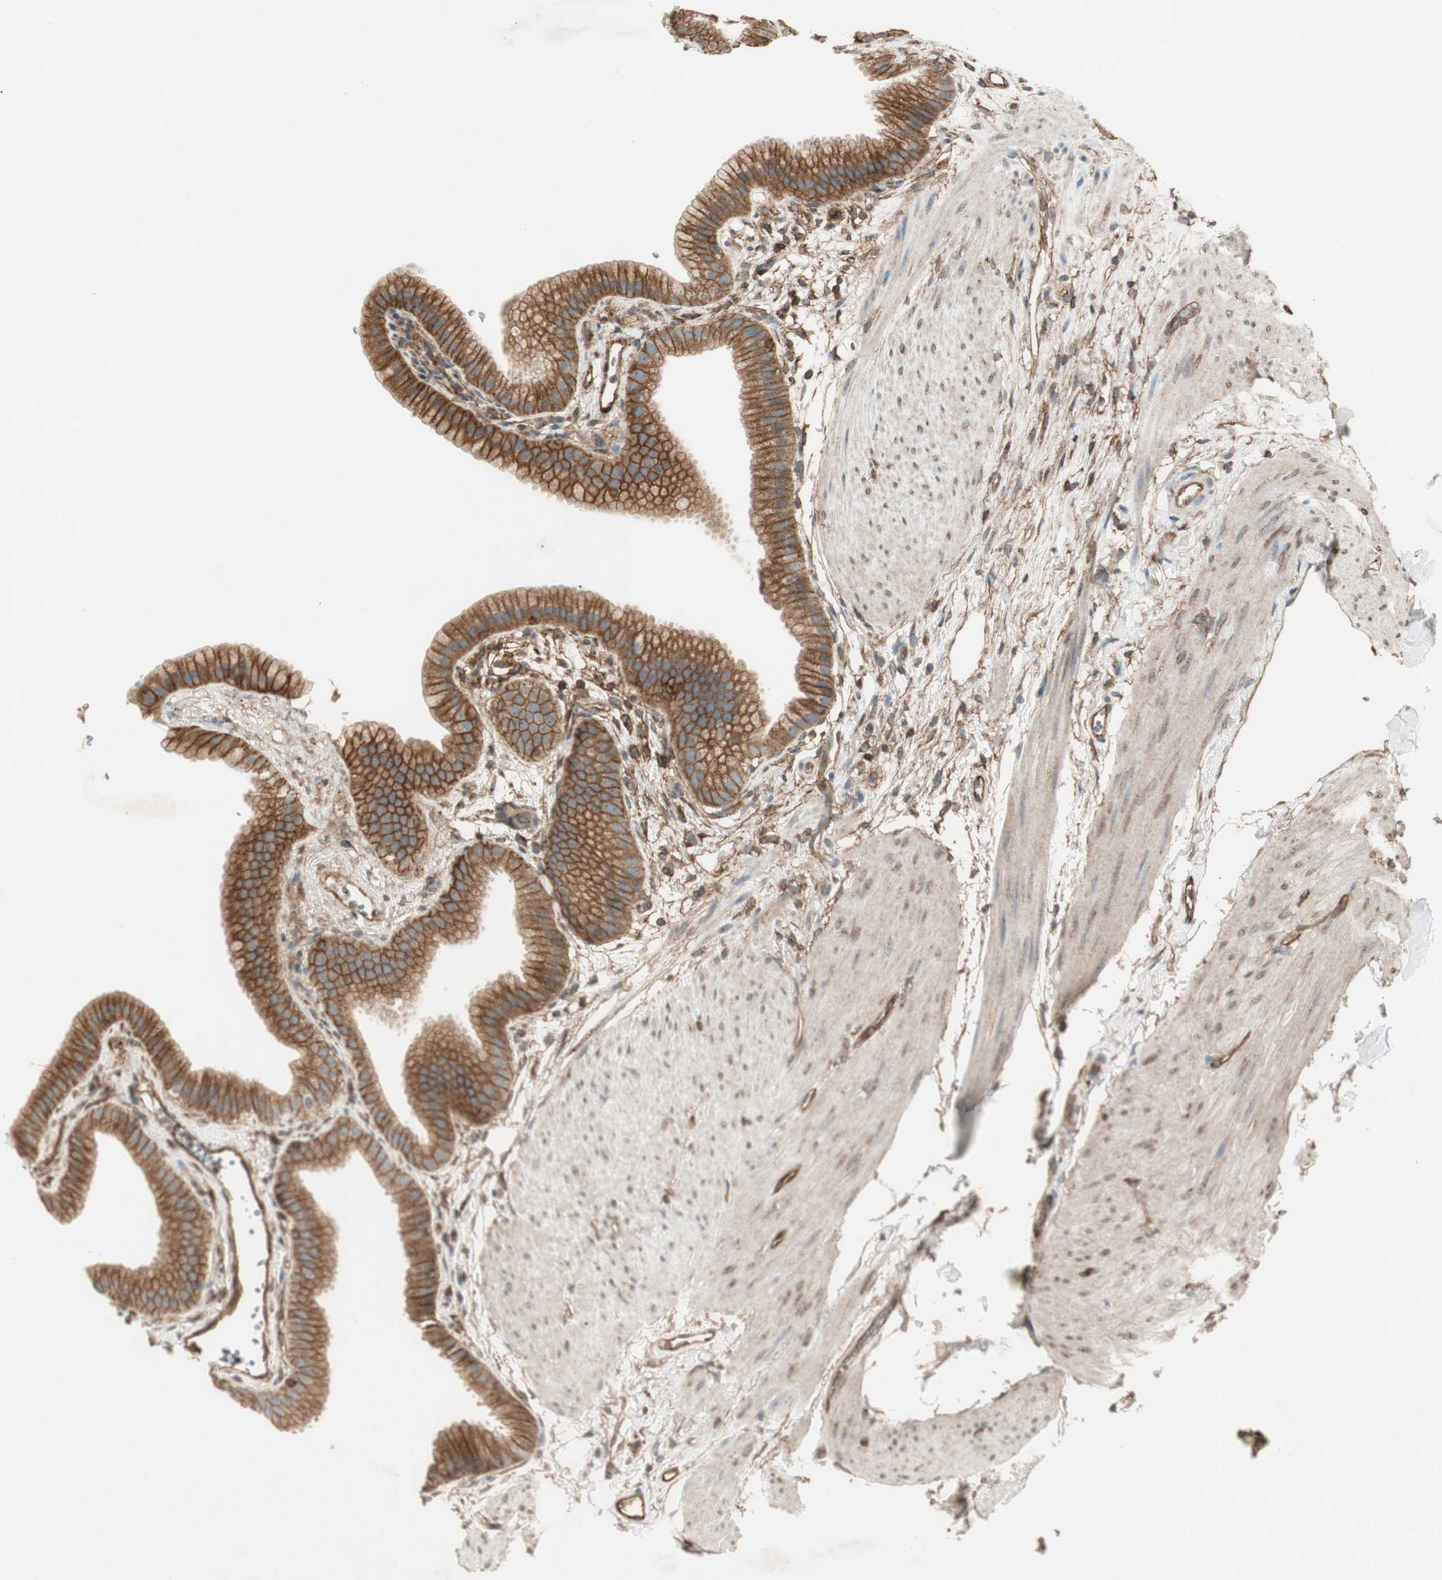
{"staining": {"intensity": "strong", "quantity": ">75%", "location": "cytoplasmic/membranous"}, "tissue": "gallbladder", "cell_type": "Glandular cells", "image_type": "normal", "snomed": [{"axis": "morphology", "description": "Normal tissue, NOS"}, {"axis": "topography", "description": "Gallbladder"}], "caption": "The micrograph exhibits immunohistochemical staining of benign gallbladder. There is strong cytoplasmic/membranous expression is identified in approximately >75% of glandular cells.", "gene": "BTN3A3", "patient": {"sex": "female", "age": 64}}